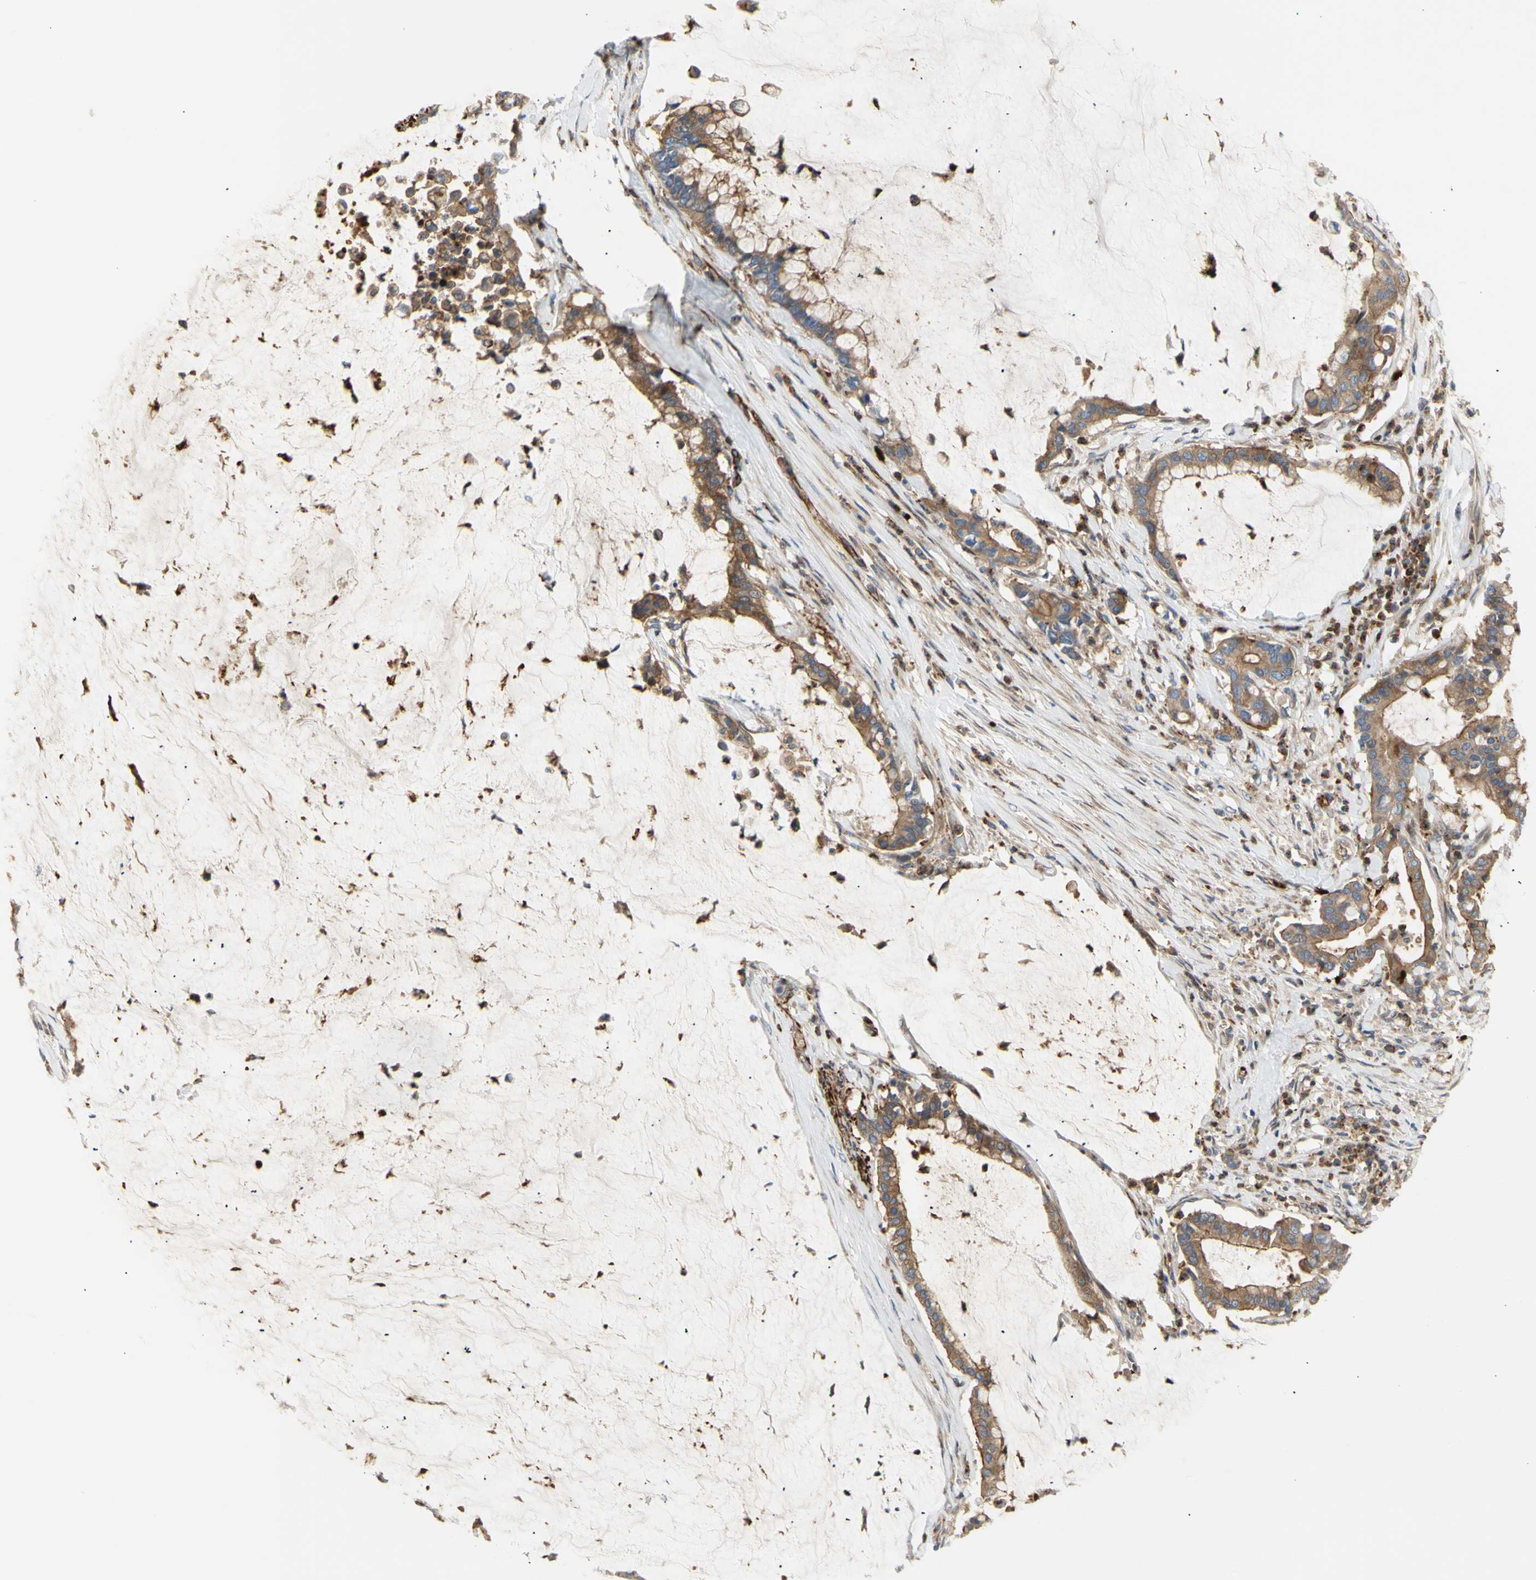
{"staining": {"intensity": "moderate", "quantity": ">75%", "location": "cytoplasmic/membranous"}, "tissue": "pancreatic cancer", "cell_type": "Tumor cells", "image_type": "cancer", "snomed": [{"axis": "morphology", "description": "Adenocarcinoma, NOS"}, {"axis": "topography", "description": "Pancreas"}], "caption": "The immunohistochemical stain shows moderate cytoplasmic/membranous expression in tumor cells of adenocarcinoma (pancreatic) tissue.", "gene": "TUBG2", "patient": {"sex": "male", "age": 41}}